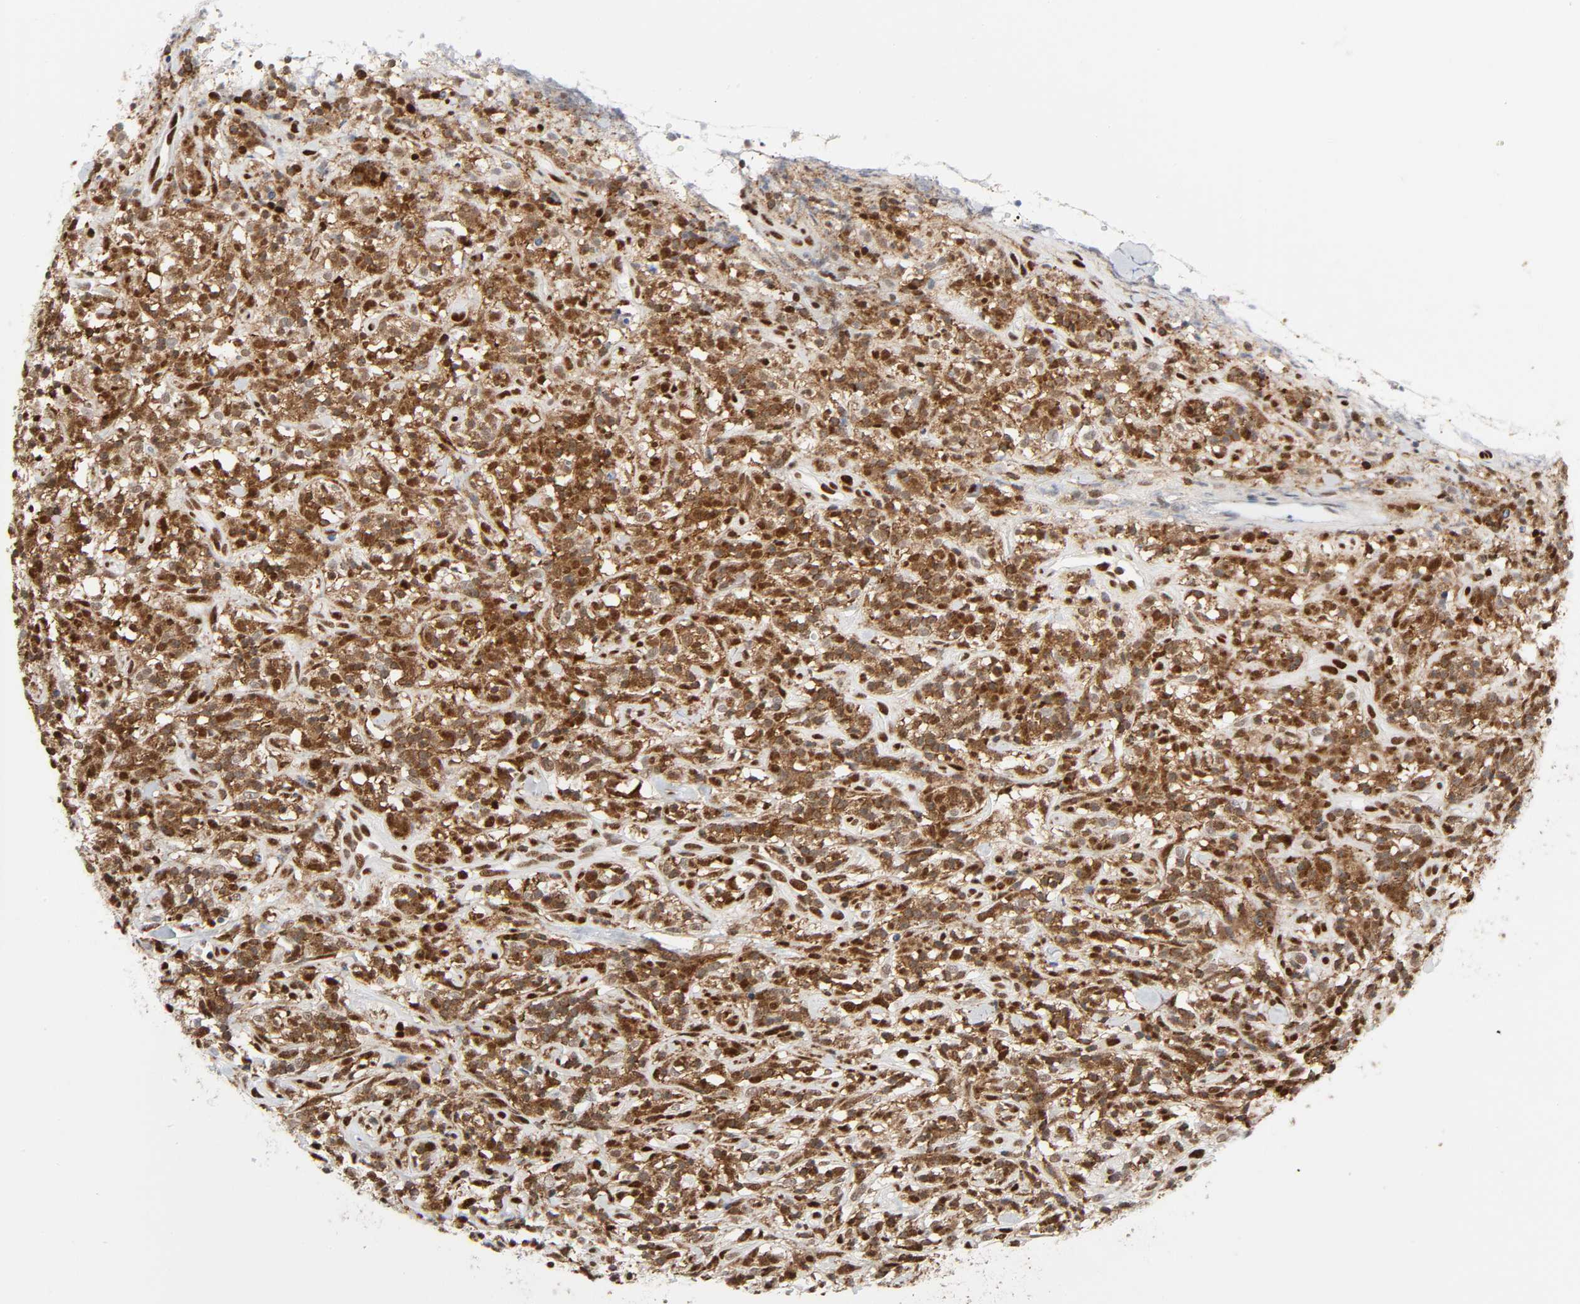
{"staining": {"intensity": "strong", "quantity": ">75%", "location": "cytoplasmic/membranous,nuclear"}, "tissue": "lymphoma", "cell_type": "Tumor cells", "image_type": "cancer", "snomed": [{"axis": "morphology", "description": "Malignant lymphoma, non-Hodgkin's type, High grade"}, {"axis": "topography", "description": "Lymph node"}], "caption": "Protein expression analysis of human high-grade malignant lymphoma, non-Hodgkin's type reveals strong cytoplasmic/membranous and nuclear positivity in approximately >75% of tumor cells. (IHC, brightfield microscopy, high magnification).", "gene": "WAS", "patient": {"sex": "female", "age": 73}}